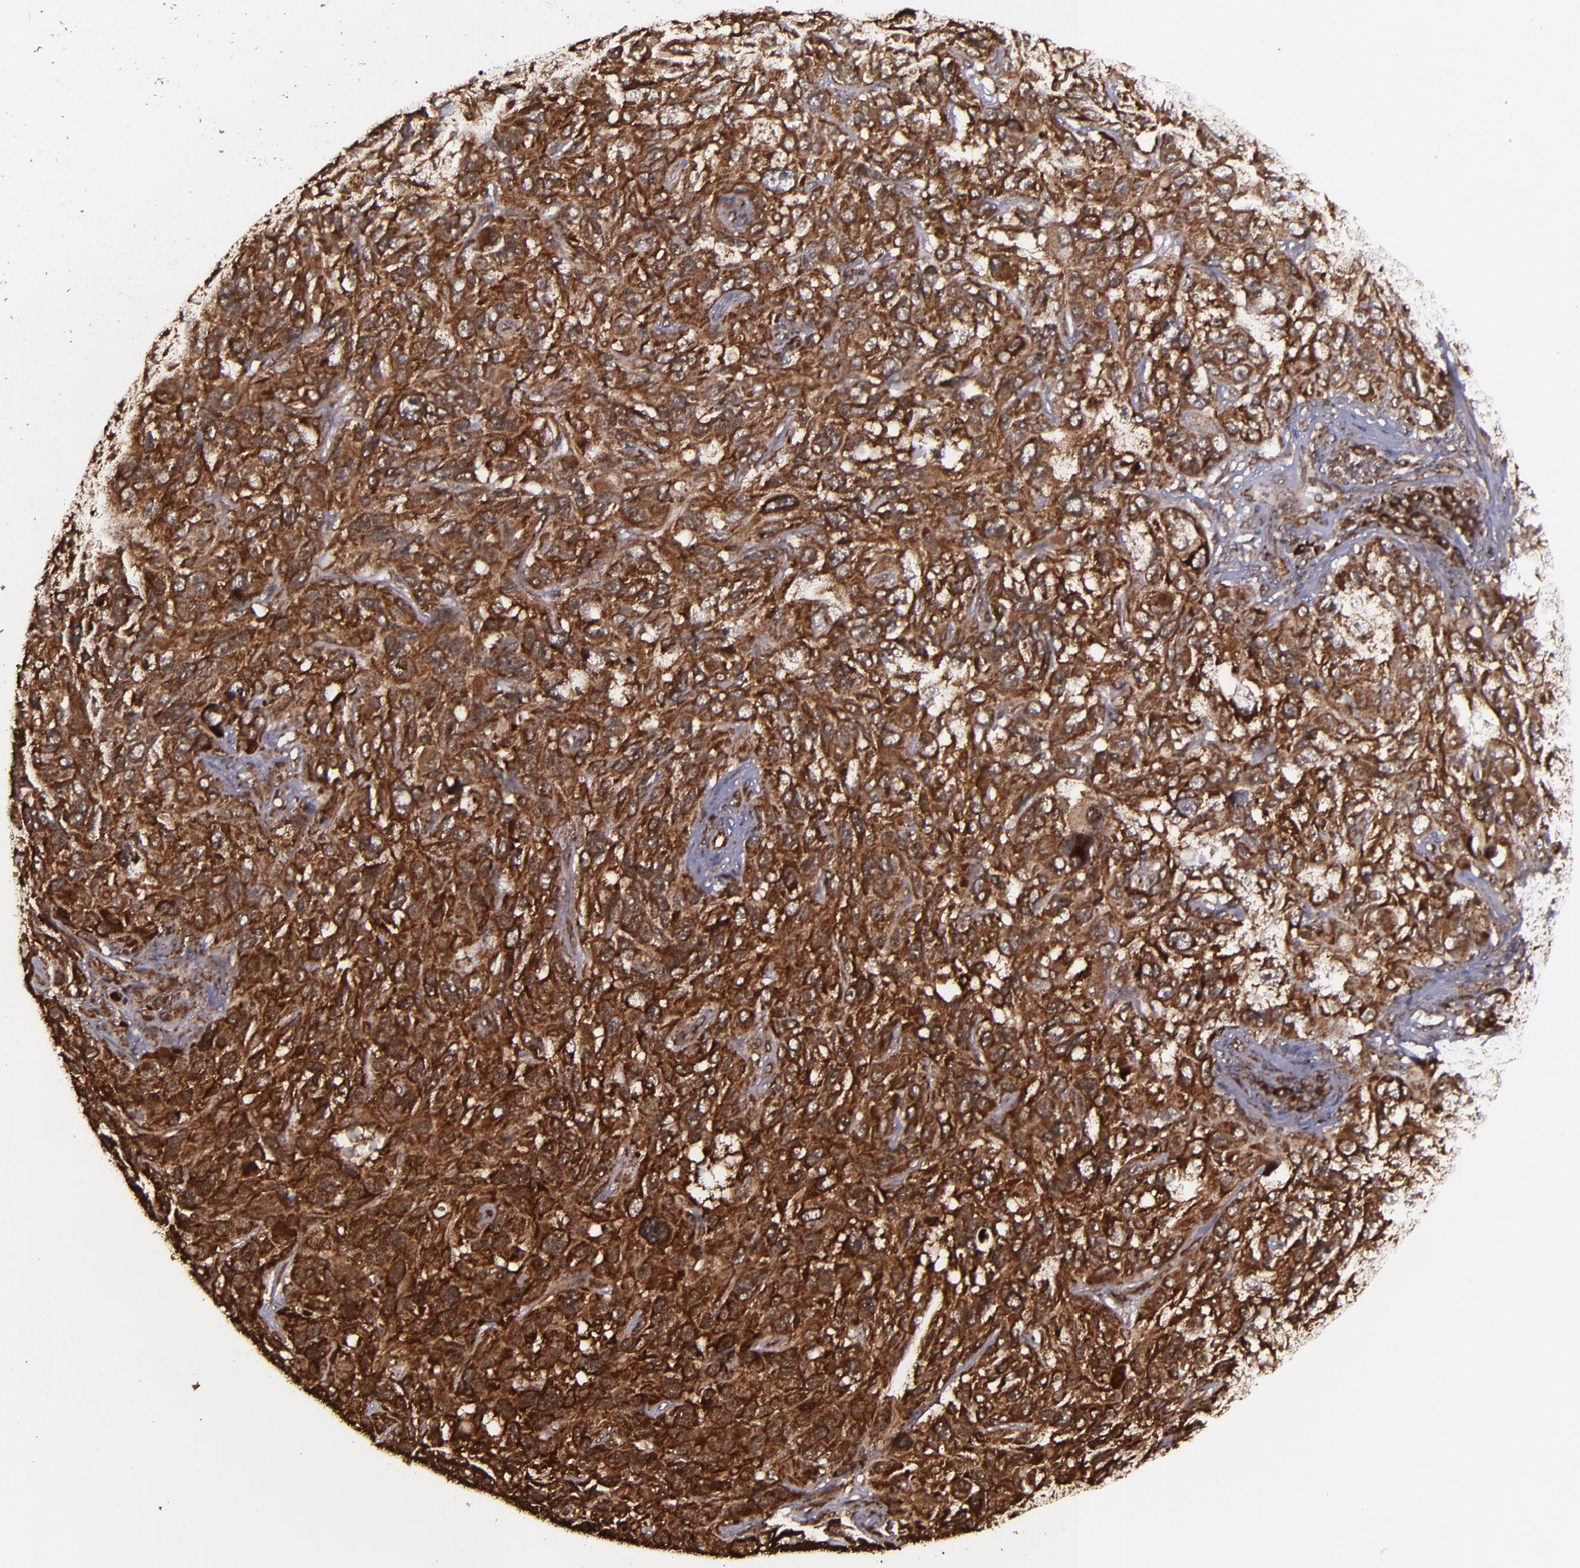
{"staining": {"intensity": "strong", "quantity": ">75%", "location": "cytoplasmic/membranous,nuclear"}, "tissue": "melanoma", "cell_type": "Tumor cells", "image_type": "cancer", "snomed": [{"axis": "morphology", "description": "Malignant melanoma, NOS"}, {"axis": "topography", "description": "Skin"}], "caption": "Protein staining displays strong cytoplasmic/membranous and nuclear expression in approximately >75% of tumor cells in malignant melanoma.", "gene": "EIF4ENIF1", "patient": {"sex": "male", "age": 53}}